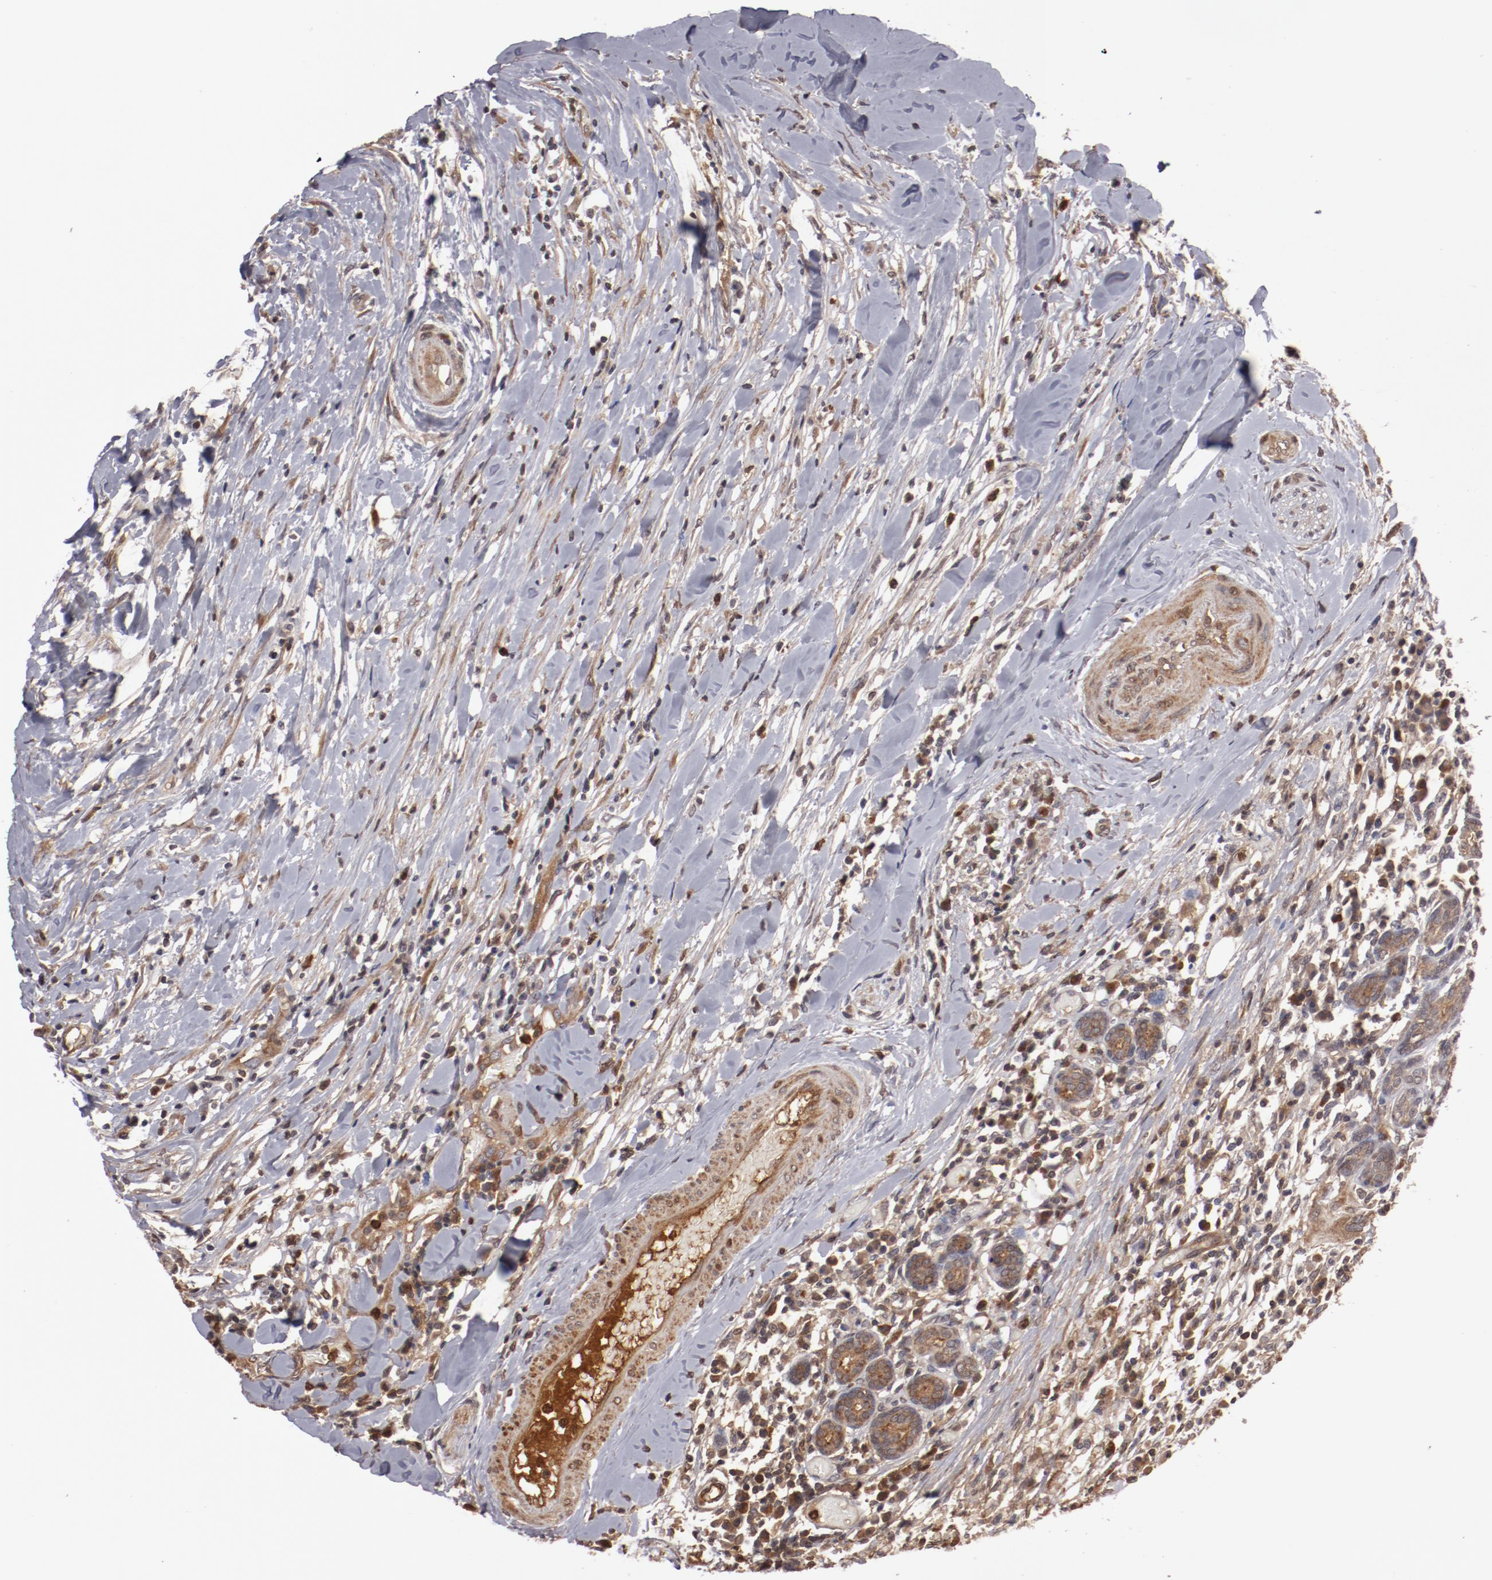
{"staining": {"intensity": "moderate", "quantity": ">75%", "location": "cytoplasmic/membranous"}, "tissue": "head and neck cancer", "cell_type": "Tumor cells", "image_type": "cancer", "snomed": [{"axis": "morphology", "description": "Neoplasm, malignant, NOS"}, {"axis": "topography", "description": "Salivary gland"}, {"axis": "topography", "description": "Head-Neck"}], "caption": "High-magnification brightfield microscopy of neoplasm (malignant) (head and neck) stained with DAB (3,3'-diaminobenzidine) (brown) and counterstained with hematoxylin (blue). tumor cells exhibit moderate cytoplasmic/membranous positivity is appreciated in about>75% of cells. The protein is shown in brown color, while the nuclei are stained blue.", "gene": "SERPINA7", "patient": {"sex": "male", "age": 43}}